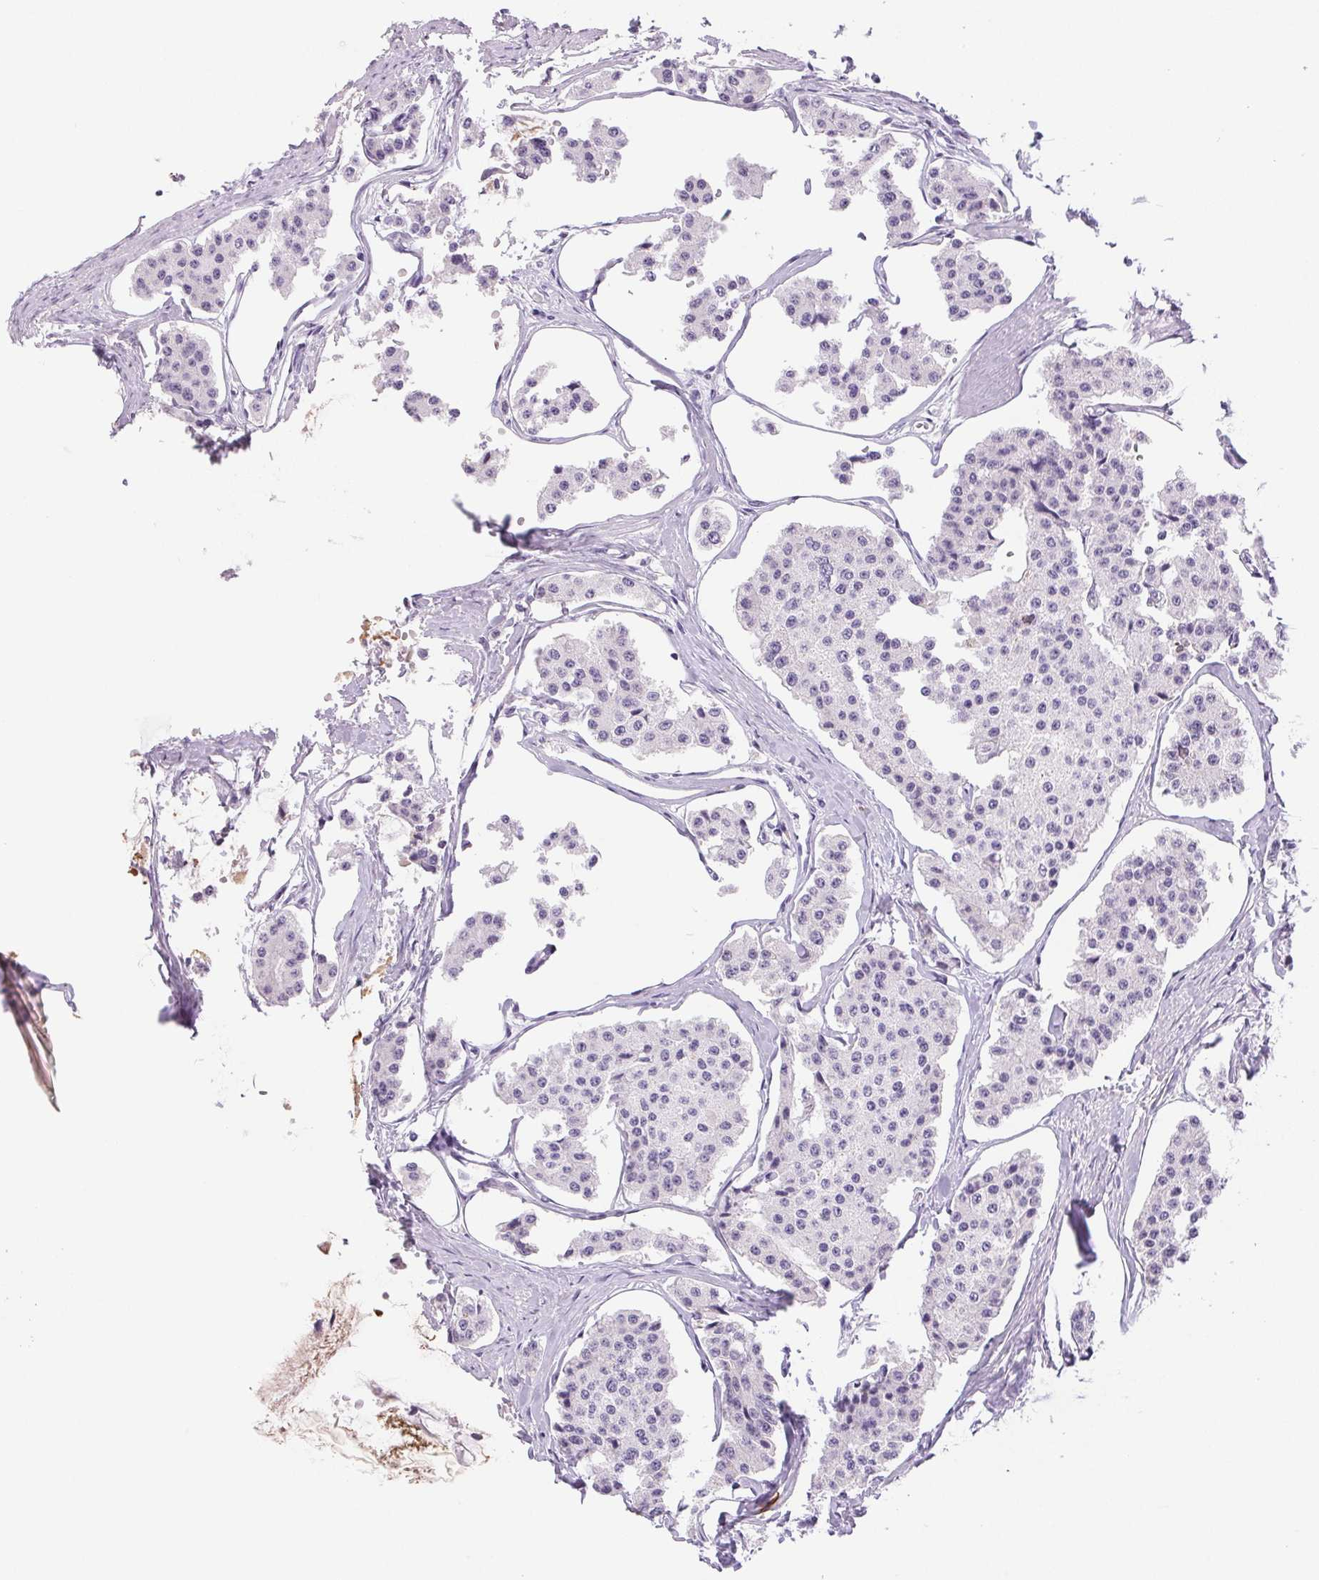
{"staining": {"intensity": "negative", "quantity": "none", "location": "none"}, "tissue": "carcinoid", "cell_type": "Tumor cells", "image_type": "cancer", "snomed": [{"axis": "morphology", "description": "Carcinoid, malignant, NOS"}, {"axis": "topography", "description": "Small intestine"}], "caption": "High magnification brightfield microscopy of carcinoid stained with DAB (brown) and counterstained with hematoxylin (blue): tumor cells show no significant expression. (Brightfield microscopy of DAB (3,3'-diaminobenzidine) immunohistochemistry at high magnification).", "gene": "IFIT1B", "patient": {"sex": "female", "age": 65}}